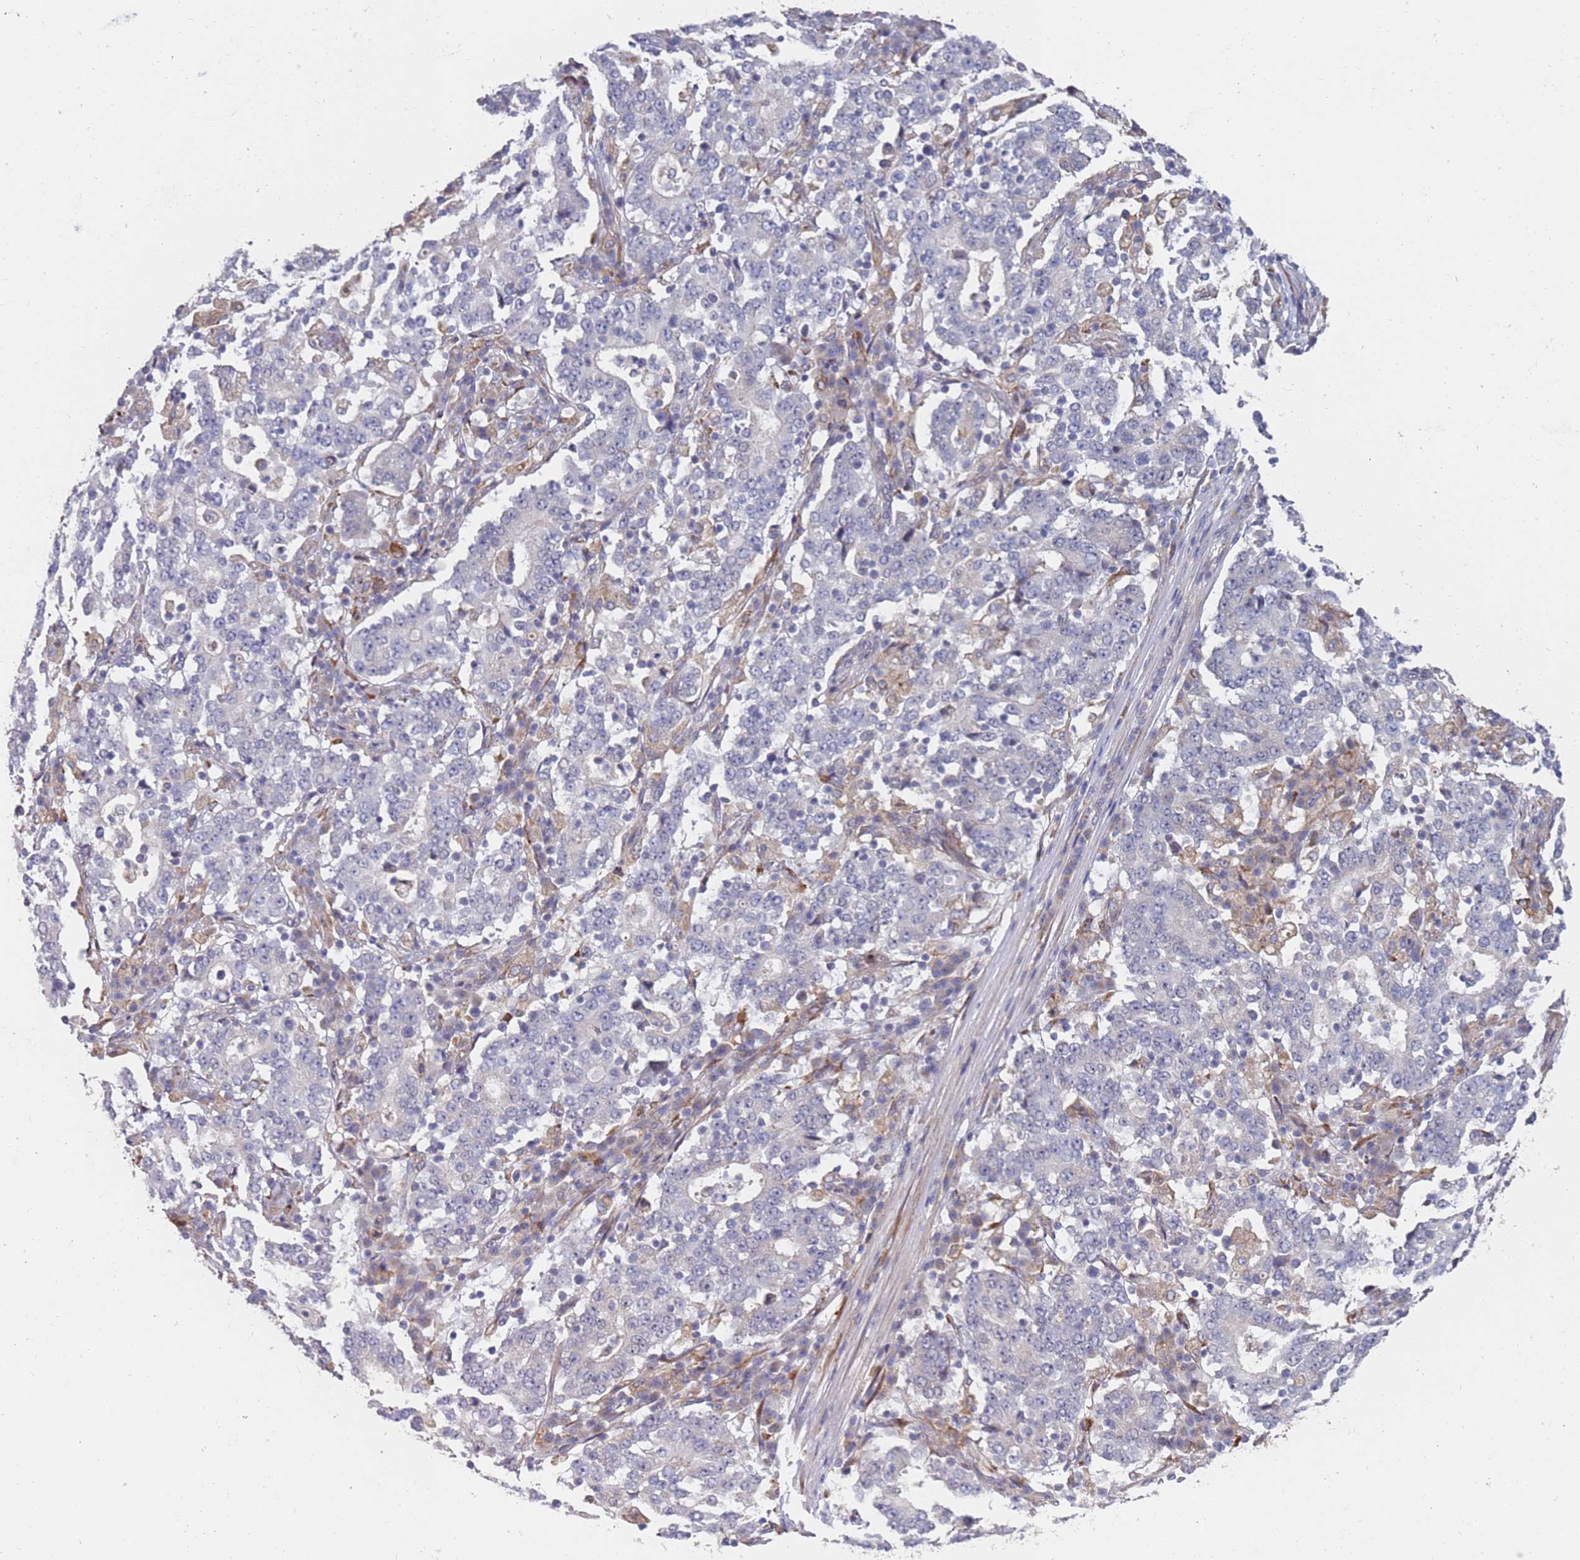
{"staining": {"intensity": "negative", "quantity": "none", "location": "none"}, "tissue": "stomach cancer", "cell_type": "Tumor cells", "image_type": "cancer", "snomed": [{"axis": "morphology", "description": "Adenocarcinoma, NOS"}, {"axis": "topography", "description": "Stomach"}], "caption": "Tumor cells show no significant protein positivity in stomach cancer.", "gene": "VRK2", "patient": {"sex": "male", "age": 59}}